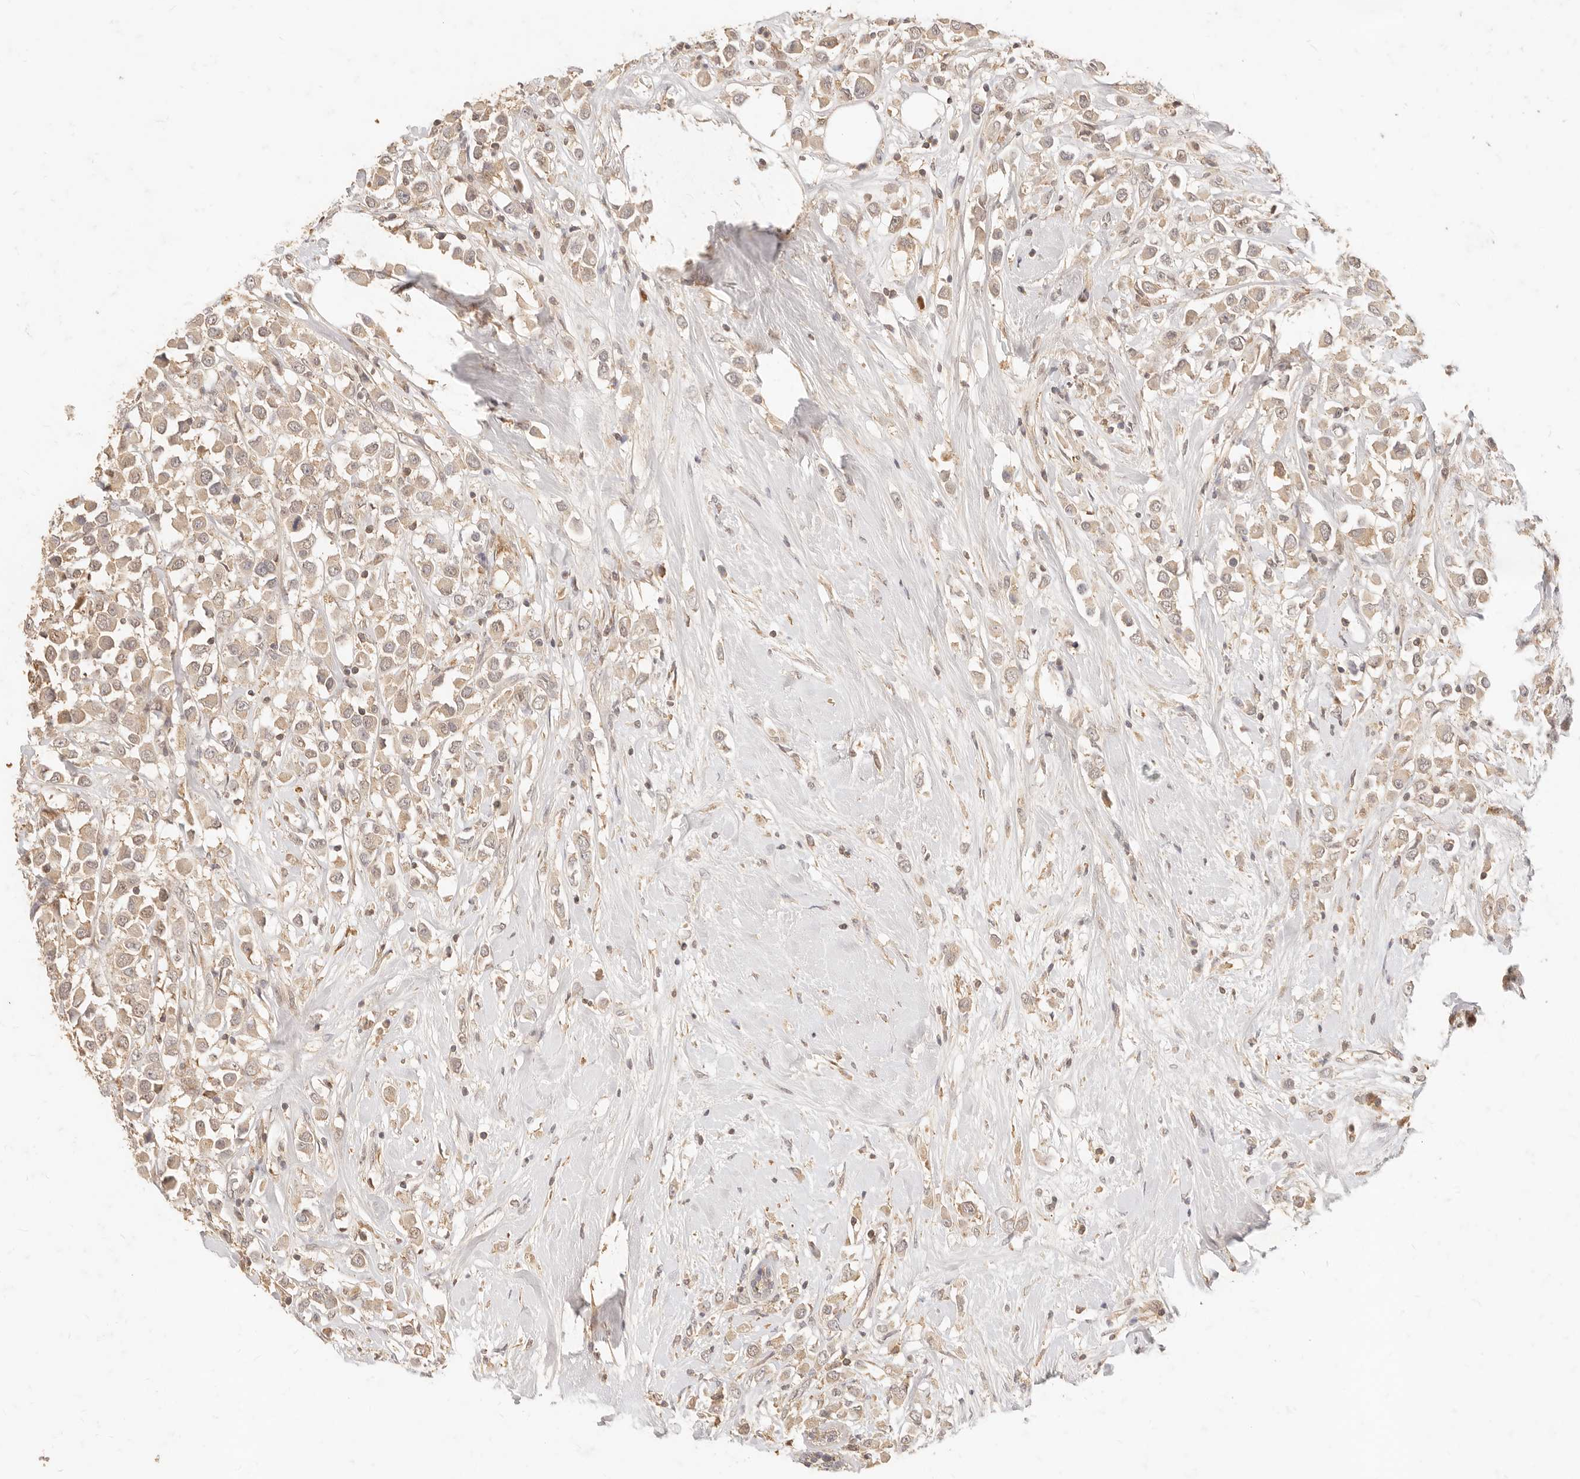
{"staining": {"intensity": "weak", "quantity": ">75%", "location": "cytoplasmic/membranous"}, "tissue": "breast cancer", "cell_type": "Tumor cells", "image_type": "cancer", "snomed": [{"axis": "morphology", "description": "Duct carcinoma"}, {"axis": "topography", "description": "Breast"}], "caption": "Infiltrating ductal carcinoma (breast) was stained to show a protein in brown. There is low levels of weak cytoplasmic/membranous staining in approximately >75% of tumor cells. (DAB (3,3'-diaminobenzidine) IHC with brightfield microscopy, high magnification).", "gene": "TMTC2", "patient": {"sex": "female", "age": 61}}